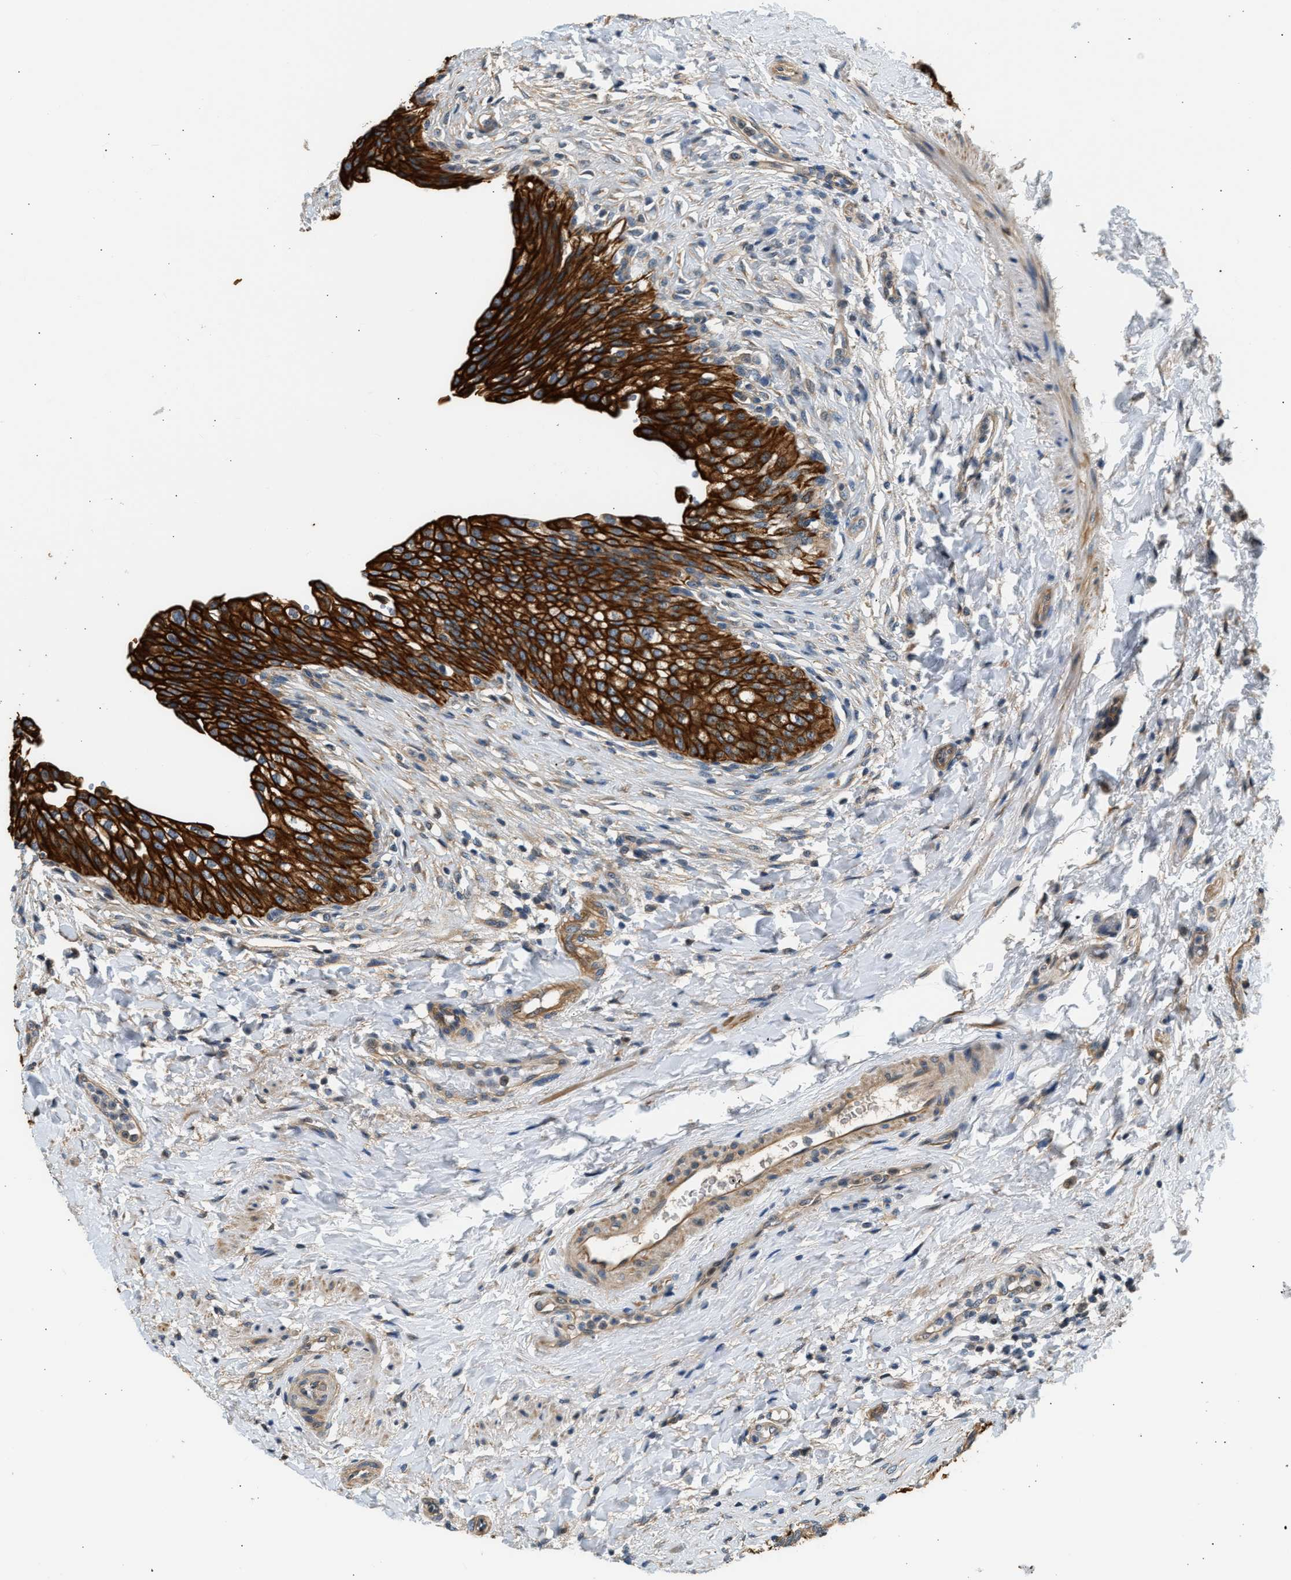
{"staining": {"intensity": "strong", "quantity": ">75%", "location": "cytoplasmic/membranous"}, "tissue": "urinary bladder", "cell_type": "Urothelial cells", "image_type": "normal", "snomed": [{"axis": "morphology", "description": "Urothelial carcinoma, High grade"}, {"axis": "topography", "description": "Urinary bladder"}], "caption": "Immunohistochemistry (DAB (3,3'-diaminobenzidine)) staining of normal urinary bladder shows strong cytoplasmic/membranous protein positivity in approximately >75% of urothelial cells. (Stains: DAB (3,3'-diaminobenzidine) in brown, nuclei in blue, Microscopy: brightfield microscopy at high magnification).", "gene": "WDR31", "patient": {"sex": "male", "age": 46}}